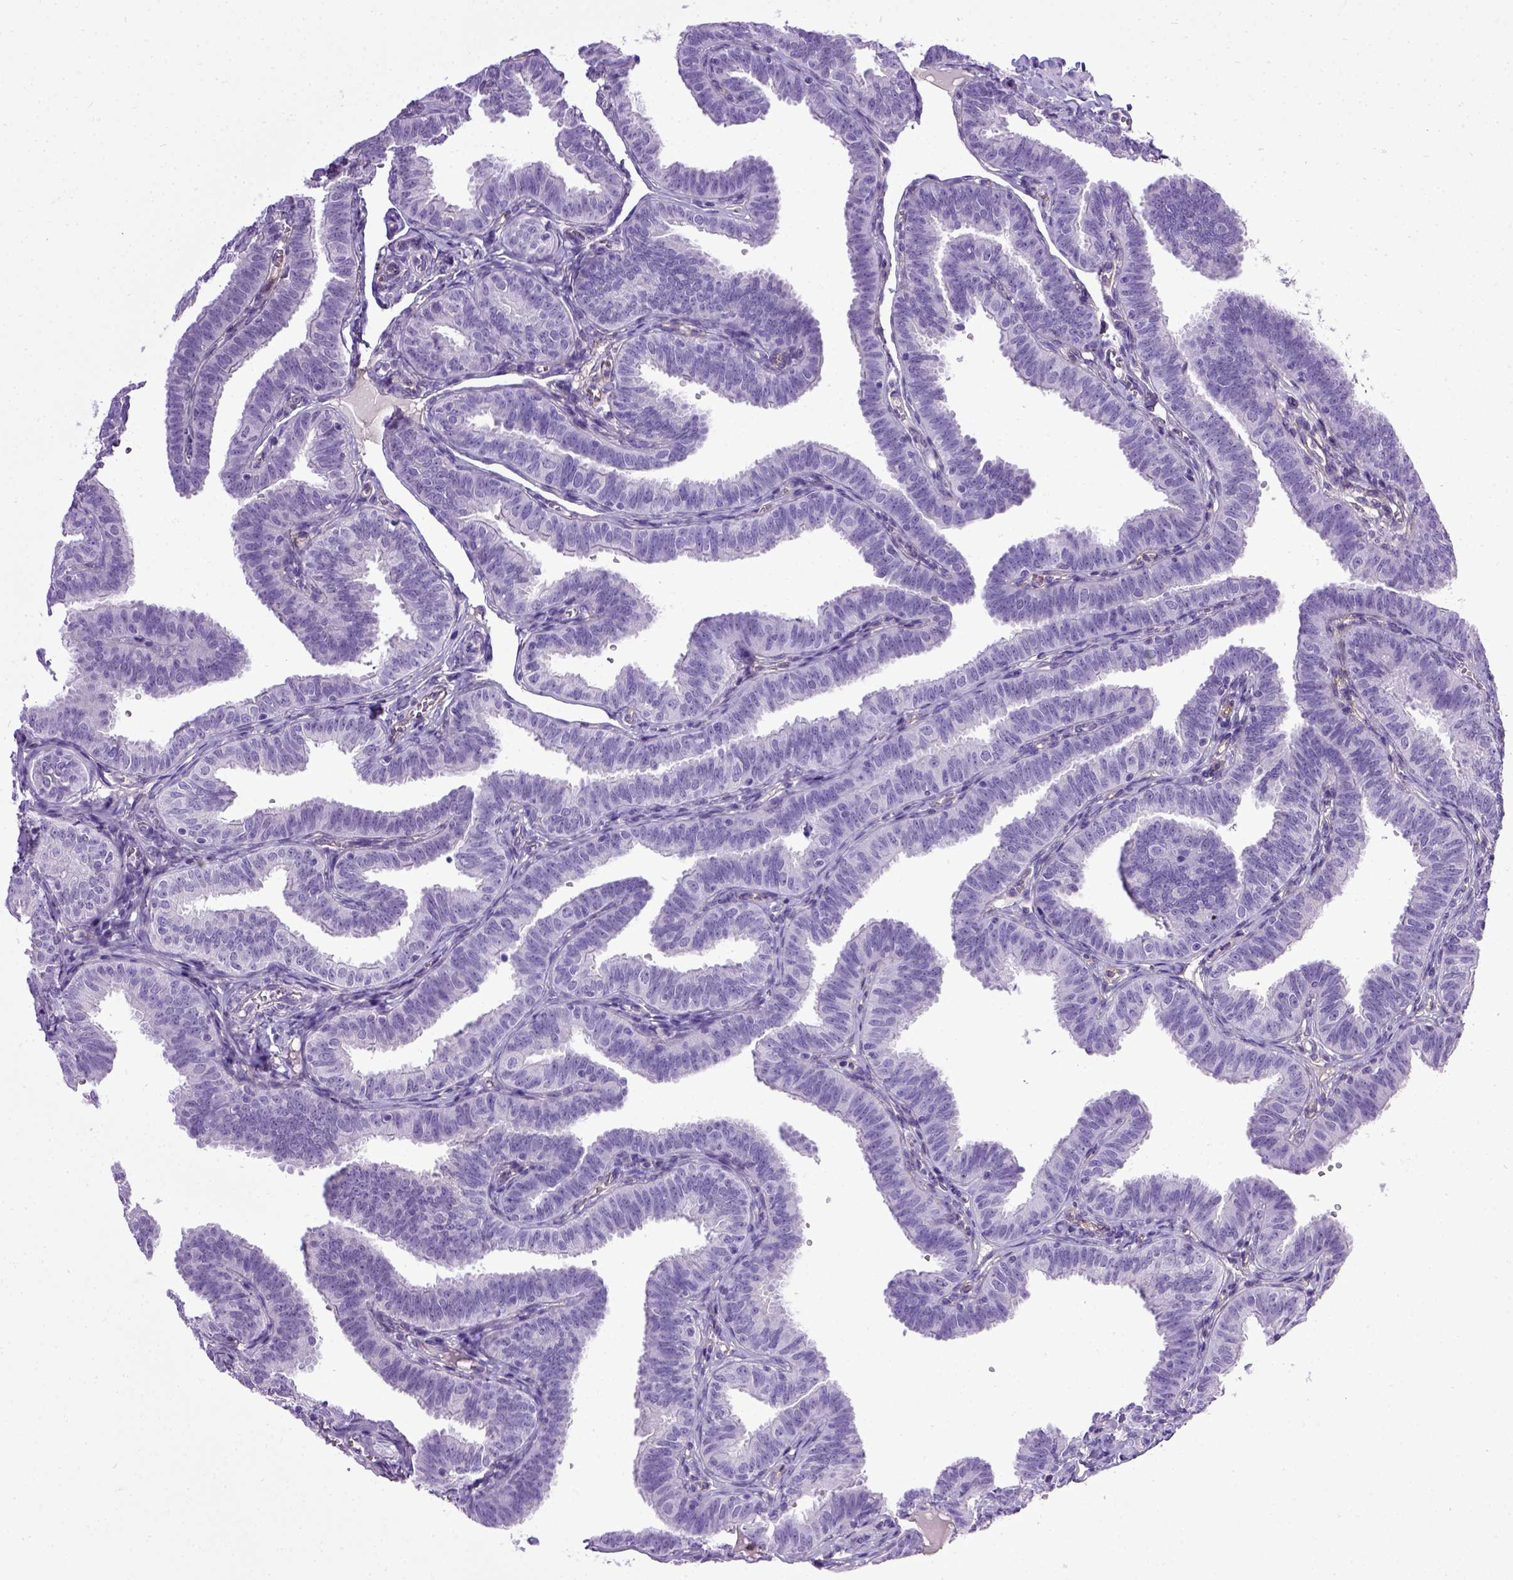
{"staining": {"intensity": "negative", "quantity": "none", "location": "none"}, "tissue": "fallopian tube", "cell_type": "Glandular cells", "image_type": "normal", "snomed": [{"axis": "morphology", "description": "Normal tissue, NOS"}, {"axis": "topography", "description": "Fallopian tube"}], "caption": "High magnification brightfield microscopy of unremarkable fallopian tube stained with DAB (brown) and counterstained with hematoxylin (blue): glandular cells show no significant positivity. (DAB (3,3'-diaminobenzidine) immunohistochemistry with hematoxylin counter stain).", "gene": "ENG", "patient": {"sex": "female", "age": 25}}